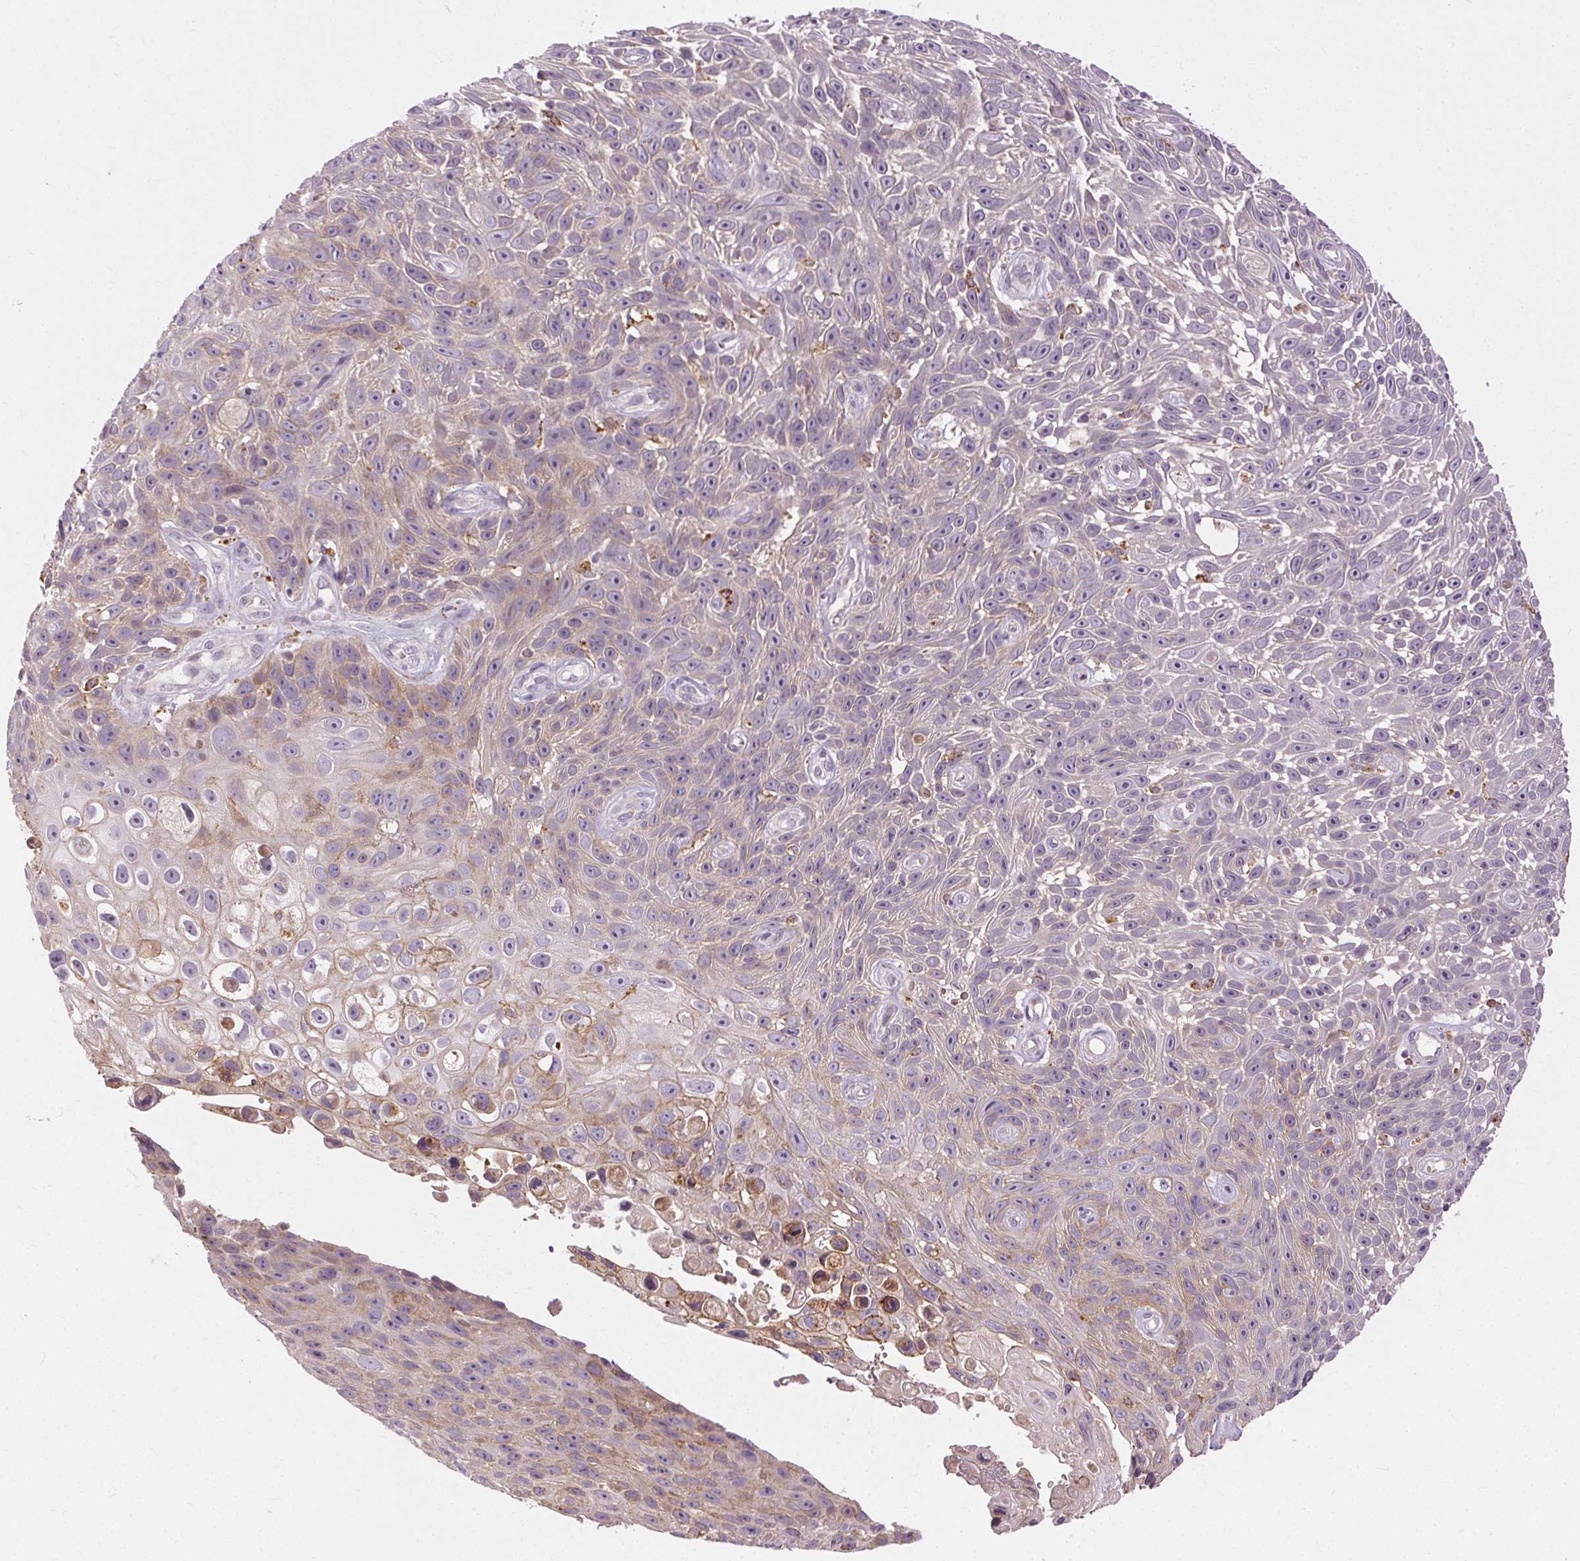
{"staining": {"intensity": "weak", "quantity": "<25%", "location": "cytoplasmic/membranous"}, "tissue": "skin cancer", "cell_type": "Tumor cells", "image_type": "cancer", "snomed": [{"axis": "morphology", "description": "Squamous cell carcinoma, NOS"}, {"axis": "topography", "description": "Skin"}], "caption": "This is an immunohistochemistry (IHC) histopathology image of skin cancer. There is no positivity in tumor cells.", "gene": "REP15", "patient": {"sex": "male", "age": 82}}